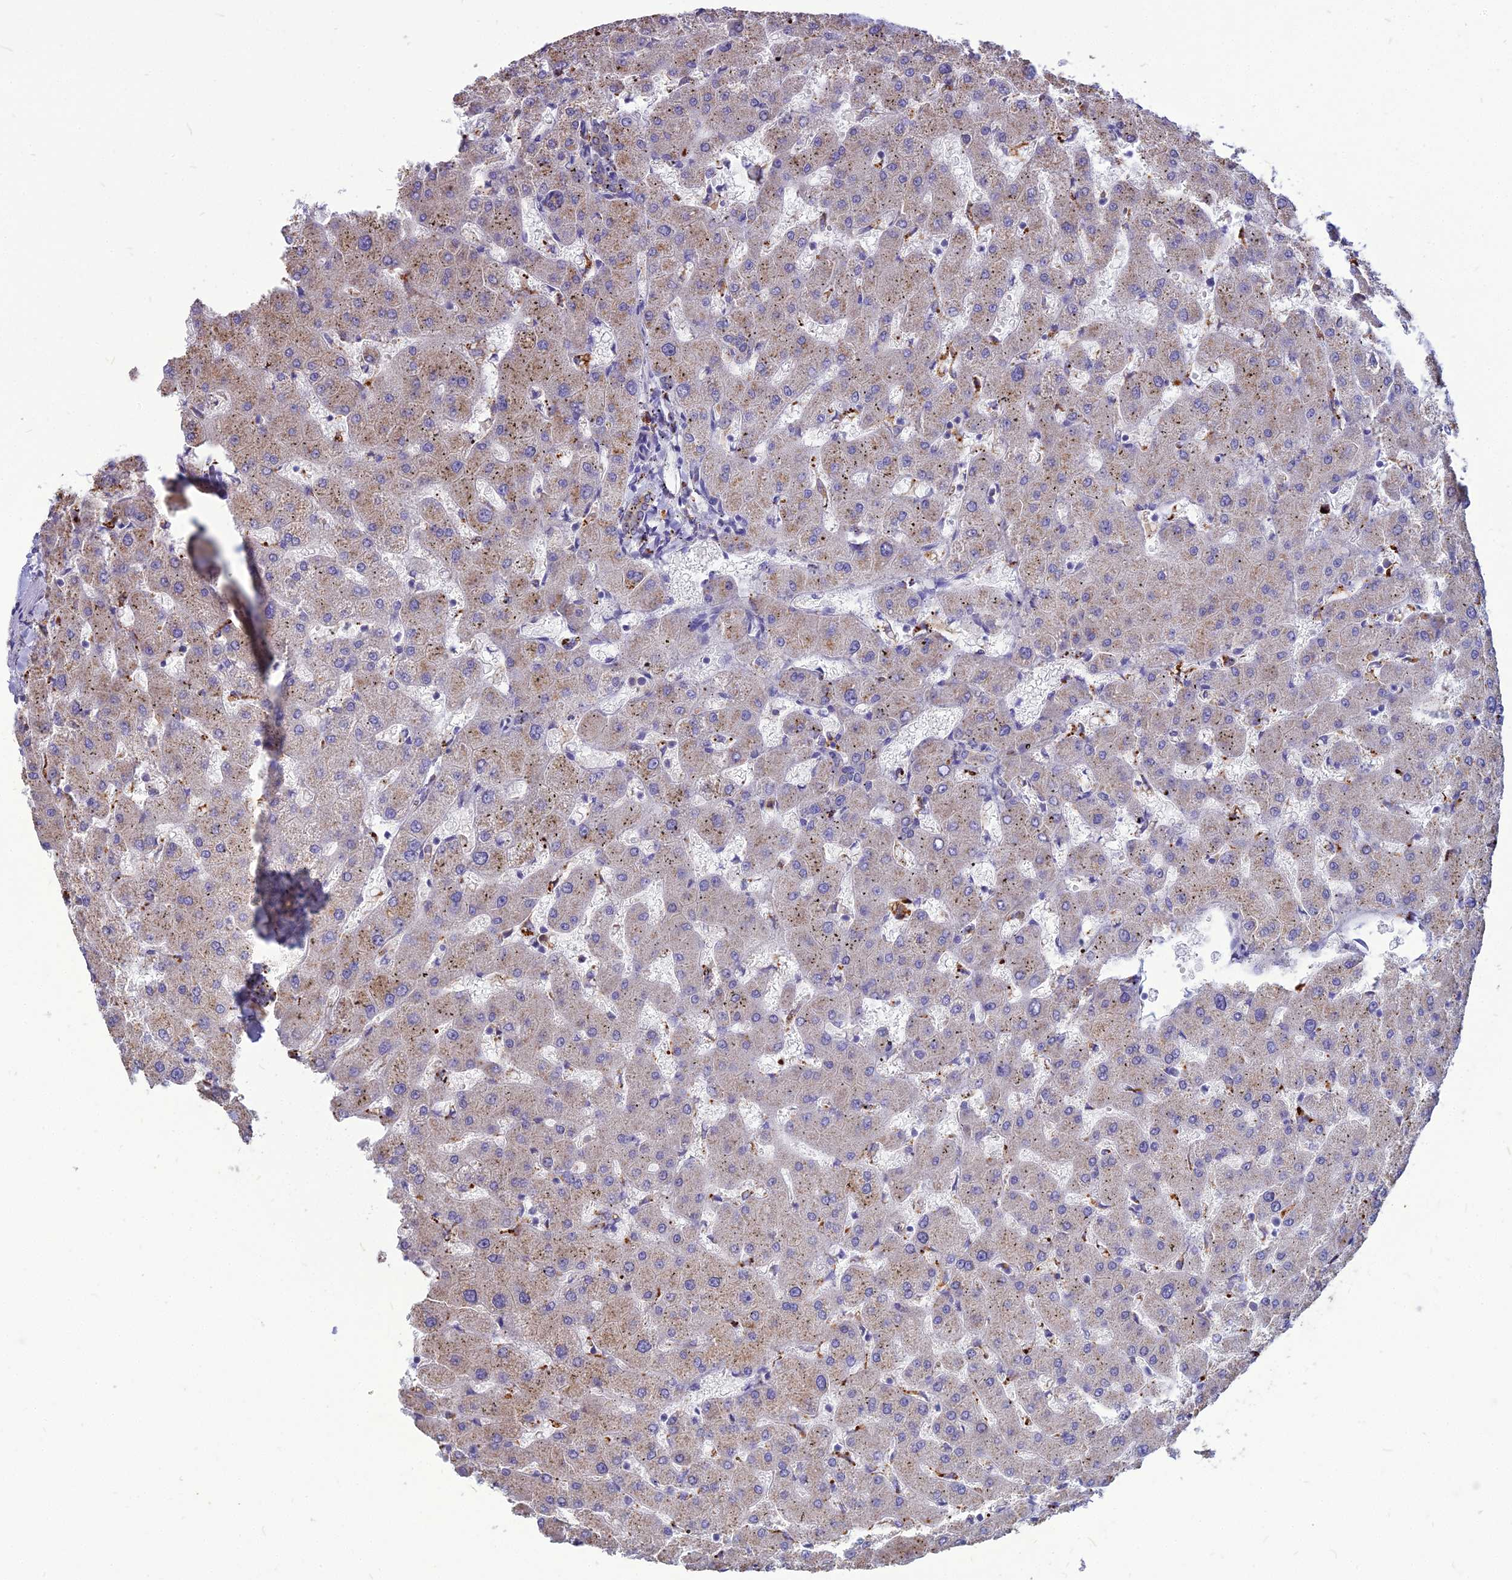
{"staining": {"intensity": "weak", "quantity": "25%-75%", "location": "cytoplasmic/membranous"}, "tissue": "liver", "cell_type": "Cholangiocytes", "image_type": "normal", "snomed": [{"axis": "morphology", "description": "Normal tissue, NOS"}, {"axis": "topography", "description": "Liver"}], "caption": "A photomicrograph of liver stained for a protein displays weak cytoplasmic/membranous brown staining in cholangiocytes. The protein of interest is stained brown, and the nuclei are stained in blue (DAB IHC with brightfield microscopy, high magnification).", "gene": "PCED1B", "patient": {"sex": "female", "age": 63}}